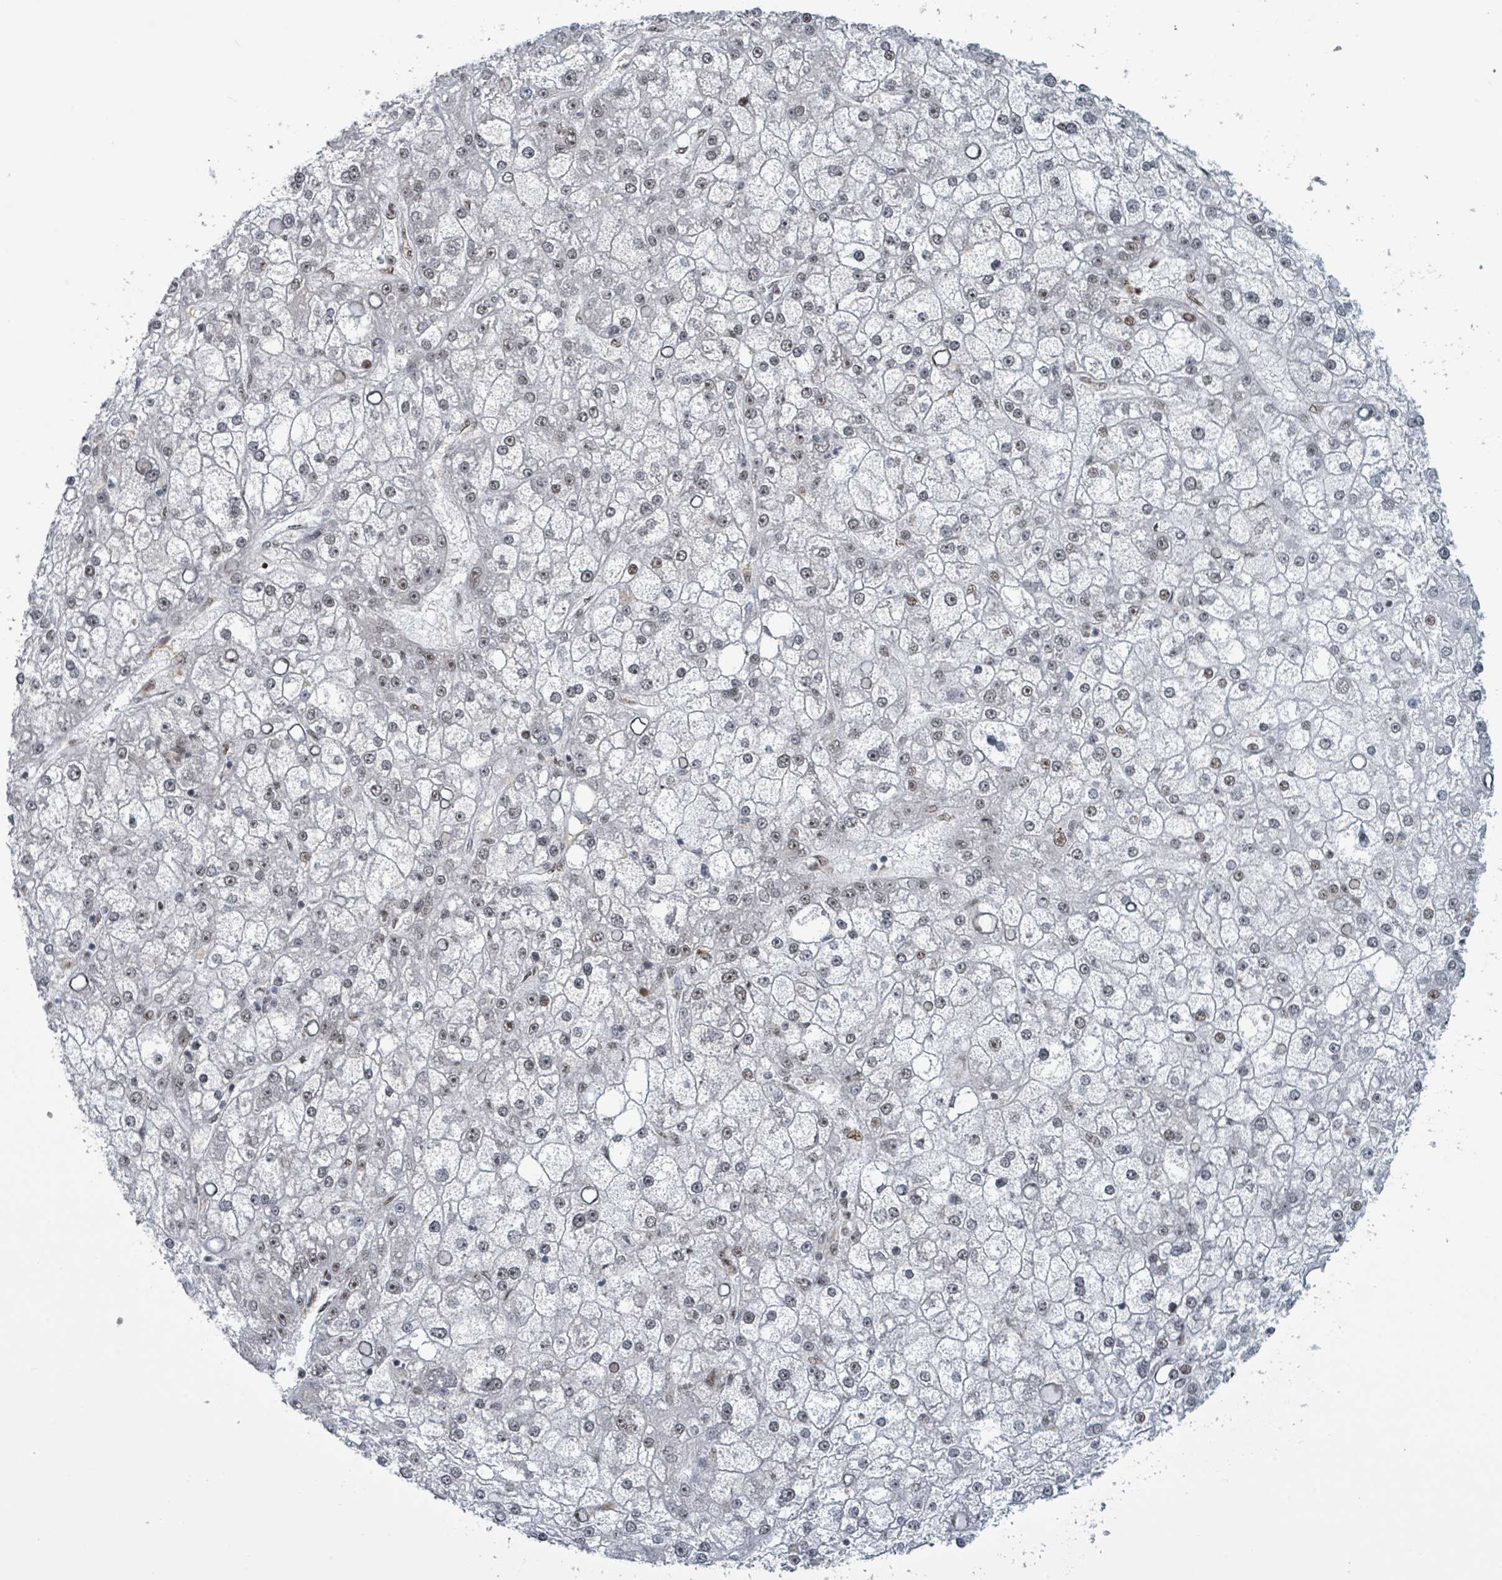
{"staining": {"intensity": "weak", "quantity": "<25%", "location": "nuclear"}, "tissue": "liver cancer", "cell_type": "Tumor cells", "image_type": "cancer", "snomed": [{"axis": "morphology", "description": "Carcinoma, Hepatocellular, NOS"}, {"axis": "topography", "description": "Liver"}], "caption": "Immunohistochemistry micrograph of human hepatocellular carcinoma (liver) stained for a protein (brown), which reveals no positivity in tumor cells.", "gene": "KLF3", "patient": {"sex": "male", "age": 67}}